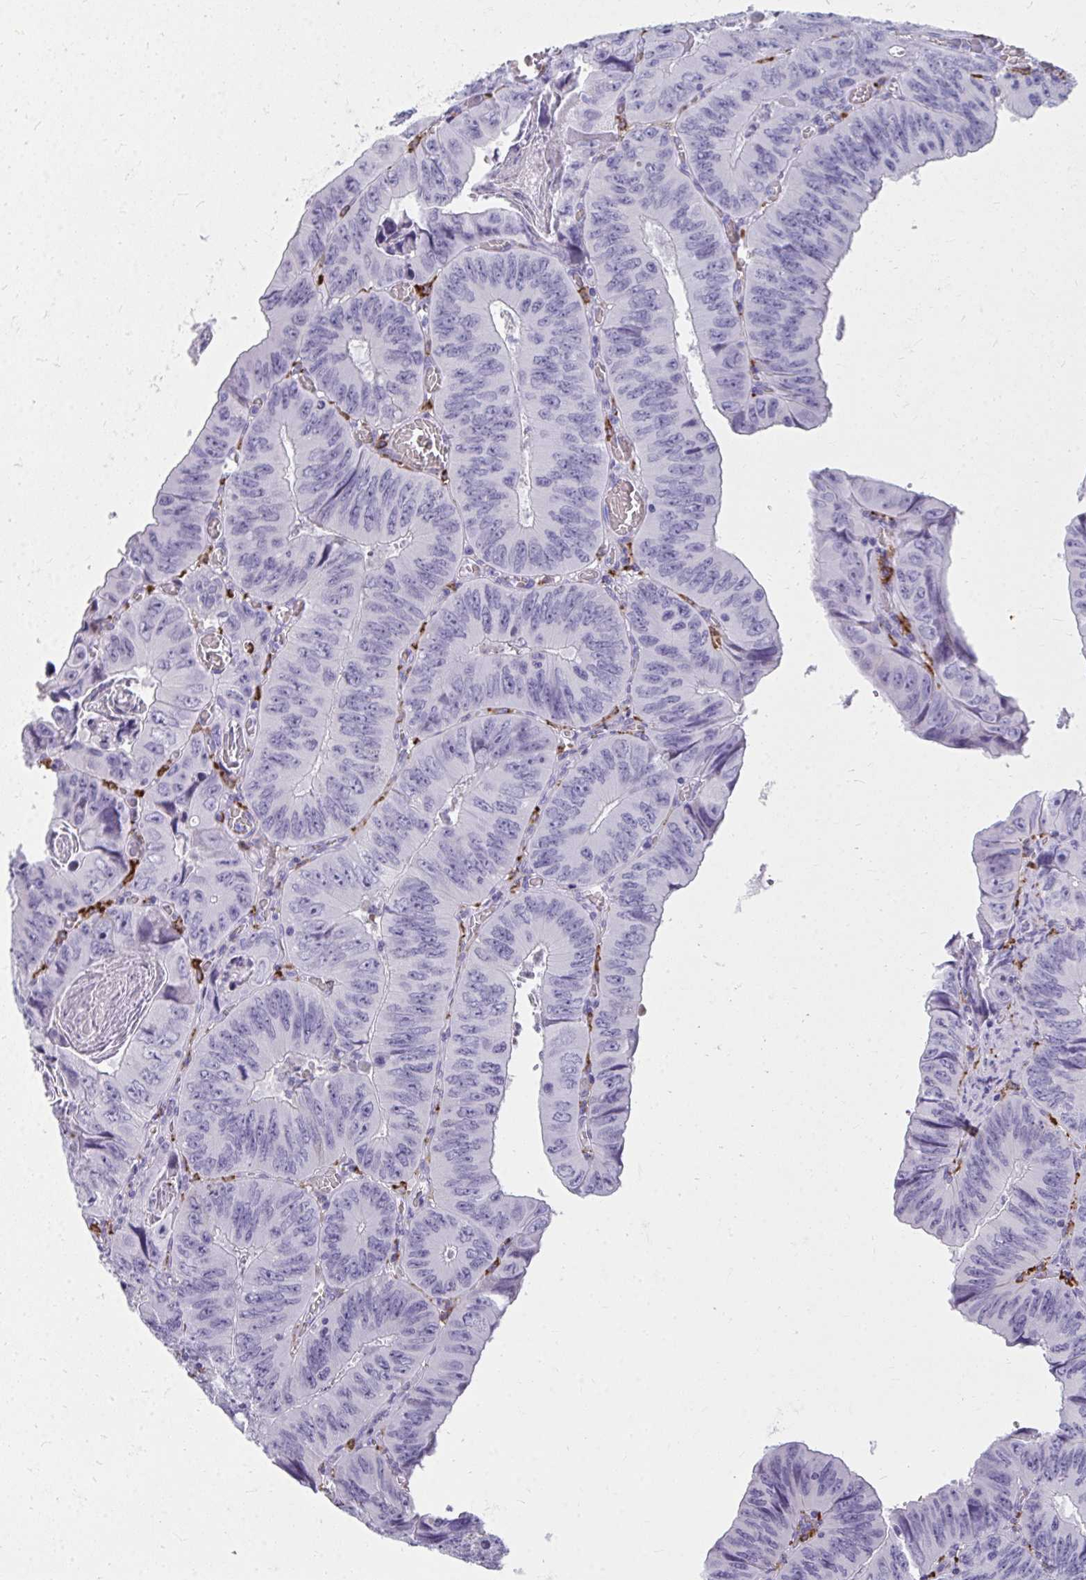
{"staining": {"intensity": "negative", "quantity": "none", "location": "none"}, "tissue": "colorectal cancer", "cell_type": "Tumor cells", "image_type": "cancer", "snomed": [{"axis": "morphology", "description": "Adenocarcinoma, NOS"}, {"axis": "topography", "description": "Colon"}], "caption": "High power microscopy image of an immunohistochemistry photomicrograph of colorectal cancer, revealing no significant positivity in tumor cells.", "gene": "CD163", "patient": {"sex": "female", "age": 84}}